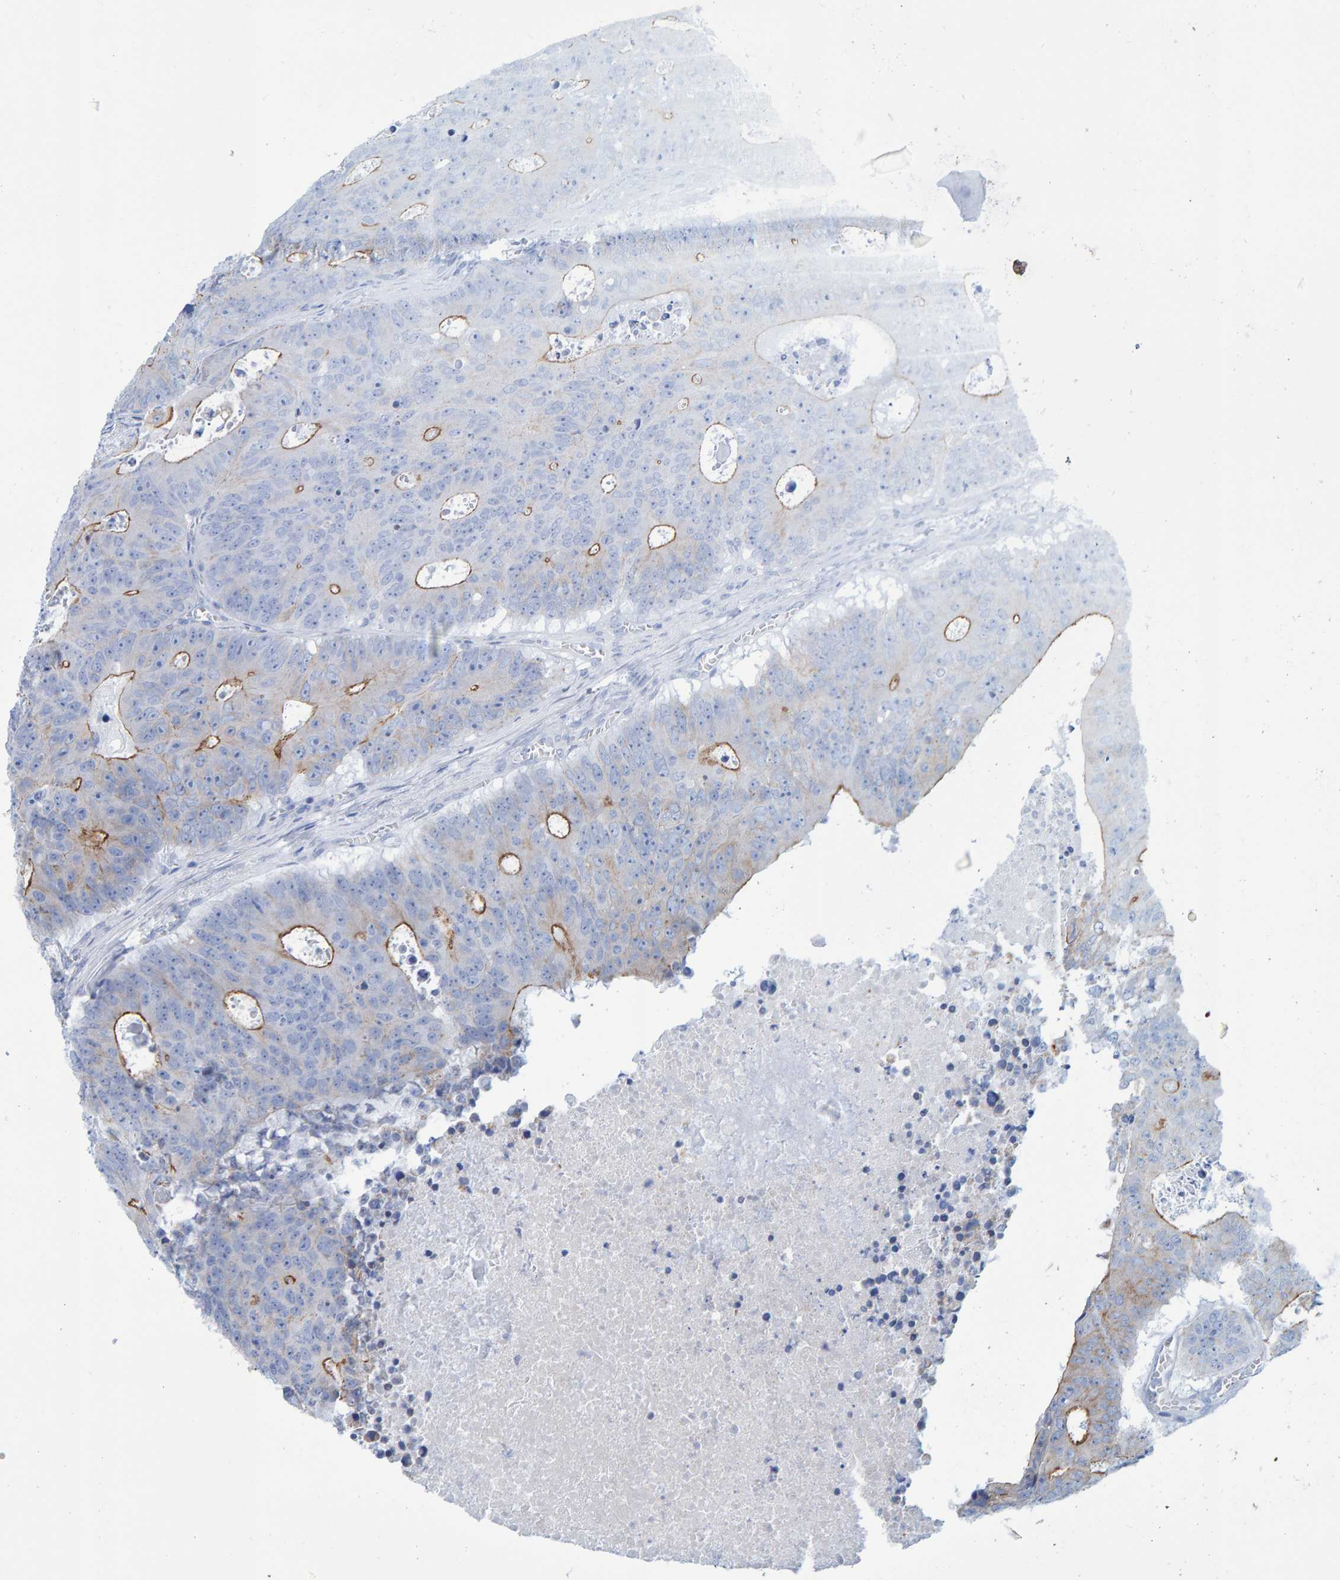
{"staining": {"intensity": "moderate", "quantity": "<25%", "location": "cytoplasmic/membranous"}, "tissue": "colorectal cancer", "cell_type": "Tumor cells", "image_type": "cancer", "snomed": [{"axis": "morphology", "description": "Adenocarcinoma, NOS"}, {"axis": "topography", "description": "Colon"}], "caption": "A photomicrograph of colorectal adenocarcinoma stained for a protein demonstrates moderate cytoplasmic/membranous brown staining in tumor cells.", "gene": "JAKMIP3", "patient": {"sex": "male", "age": 87}}